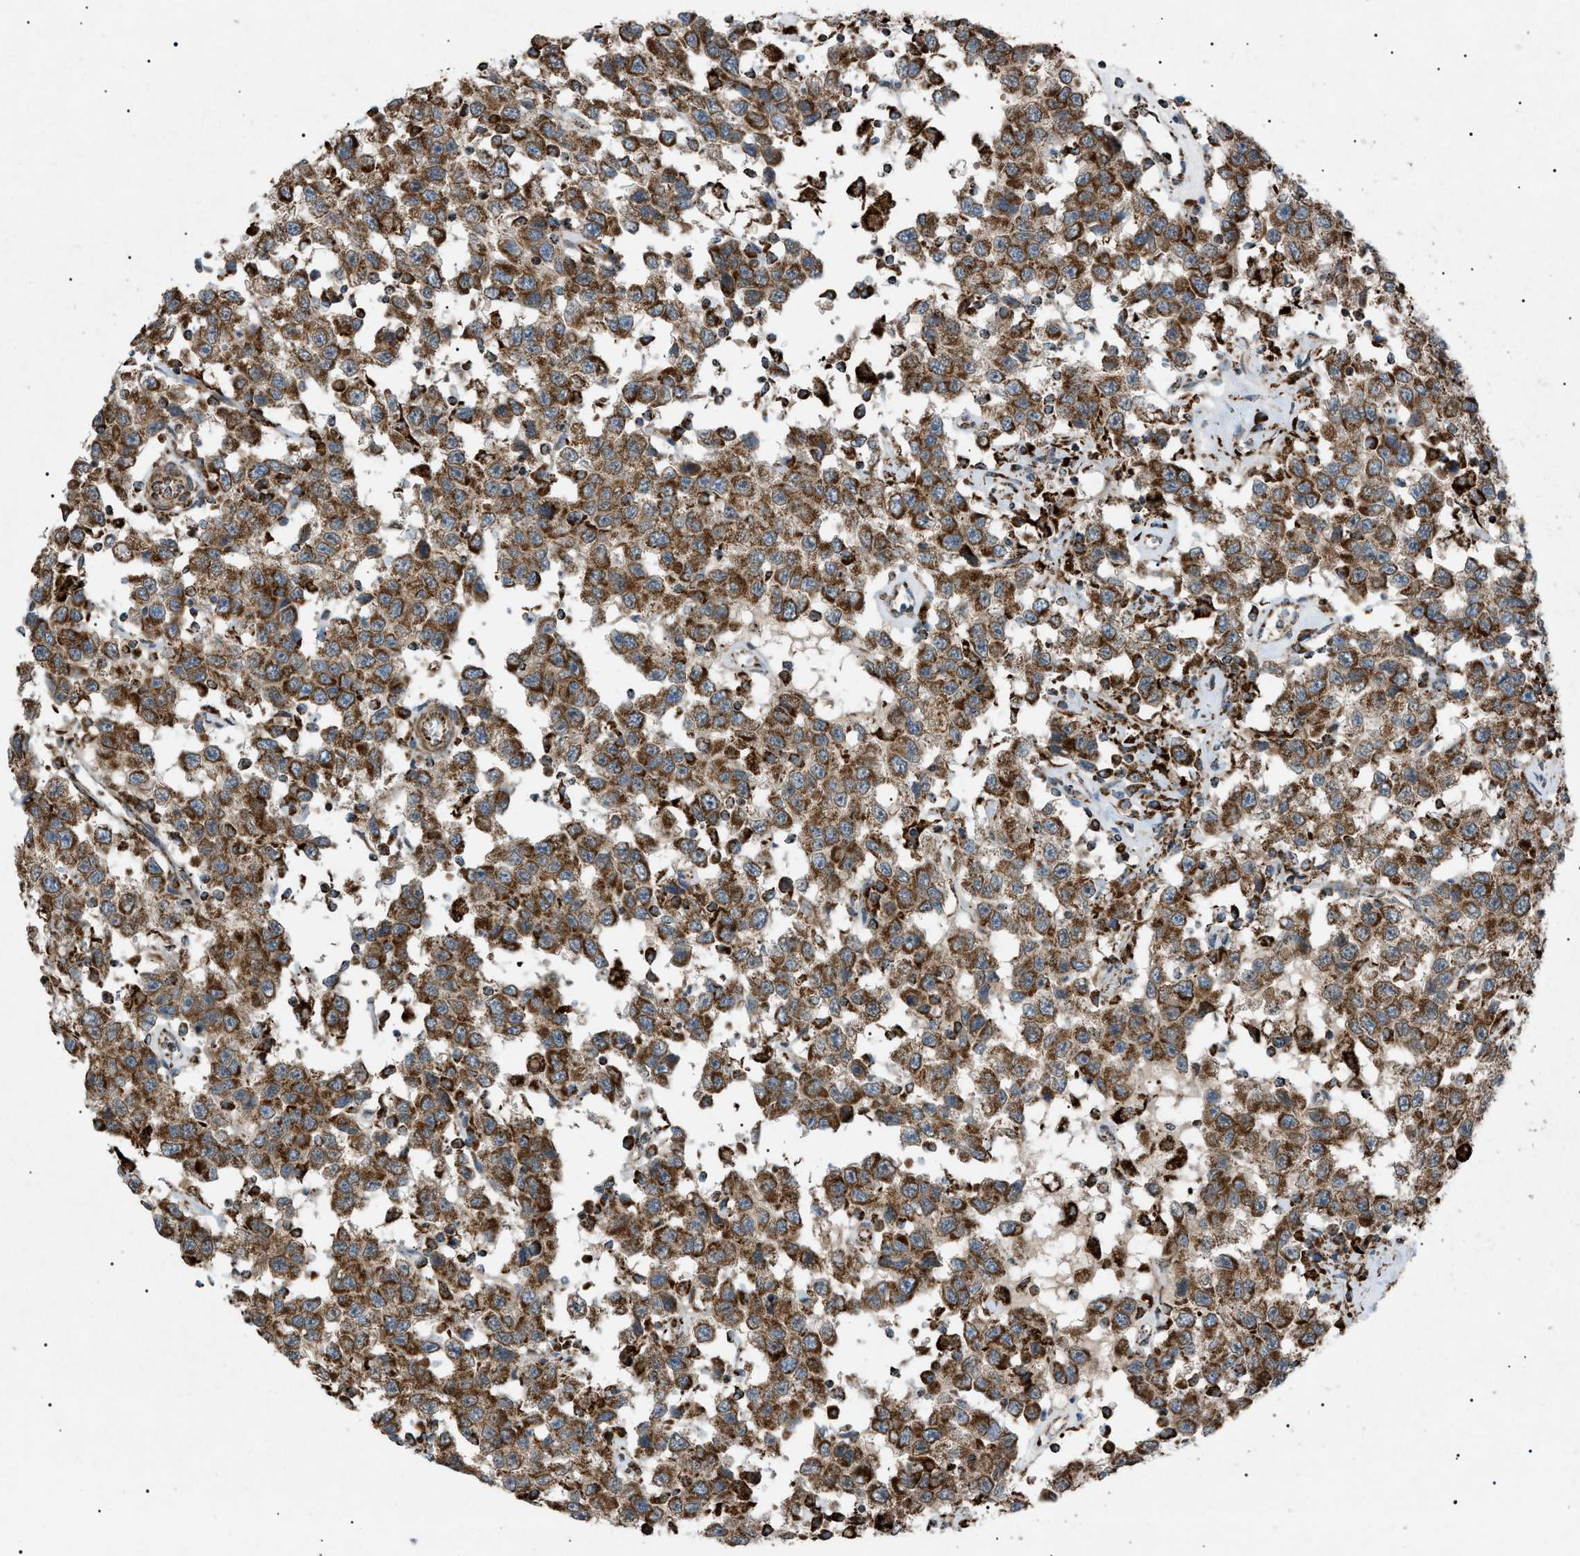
{"staining": {"intensity": "moderate", "quantity": ">75%", "location": "cytoplasmic/membranous"}, "tissue": "testis cancer", "cell_type": "Tumor cells", "image_type": "cancer", "snomed": [{"axis": "morphology", "description": "Seminoma, NOS"}, {"axis": "topography", "description": "Testis"}], "caption": "IHC micrograph of neoplastic tissue: human seminoma (testis) stained using immunohistochemistry displays medium levels of moderate protein expression localized specifically in the cytoplasmic/membranous of tumor cells, appearing as a cytoplasmic/membranous brown color.", "gene": "C1GALT1C1", "patient": {"sex": "male", "age": 41}}